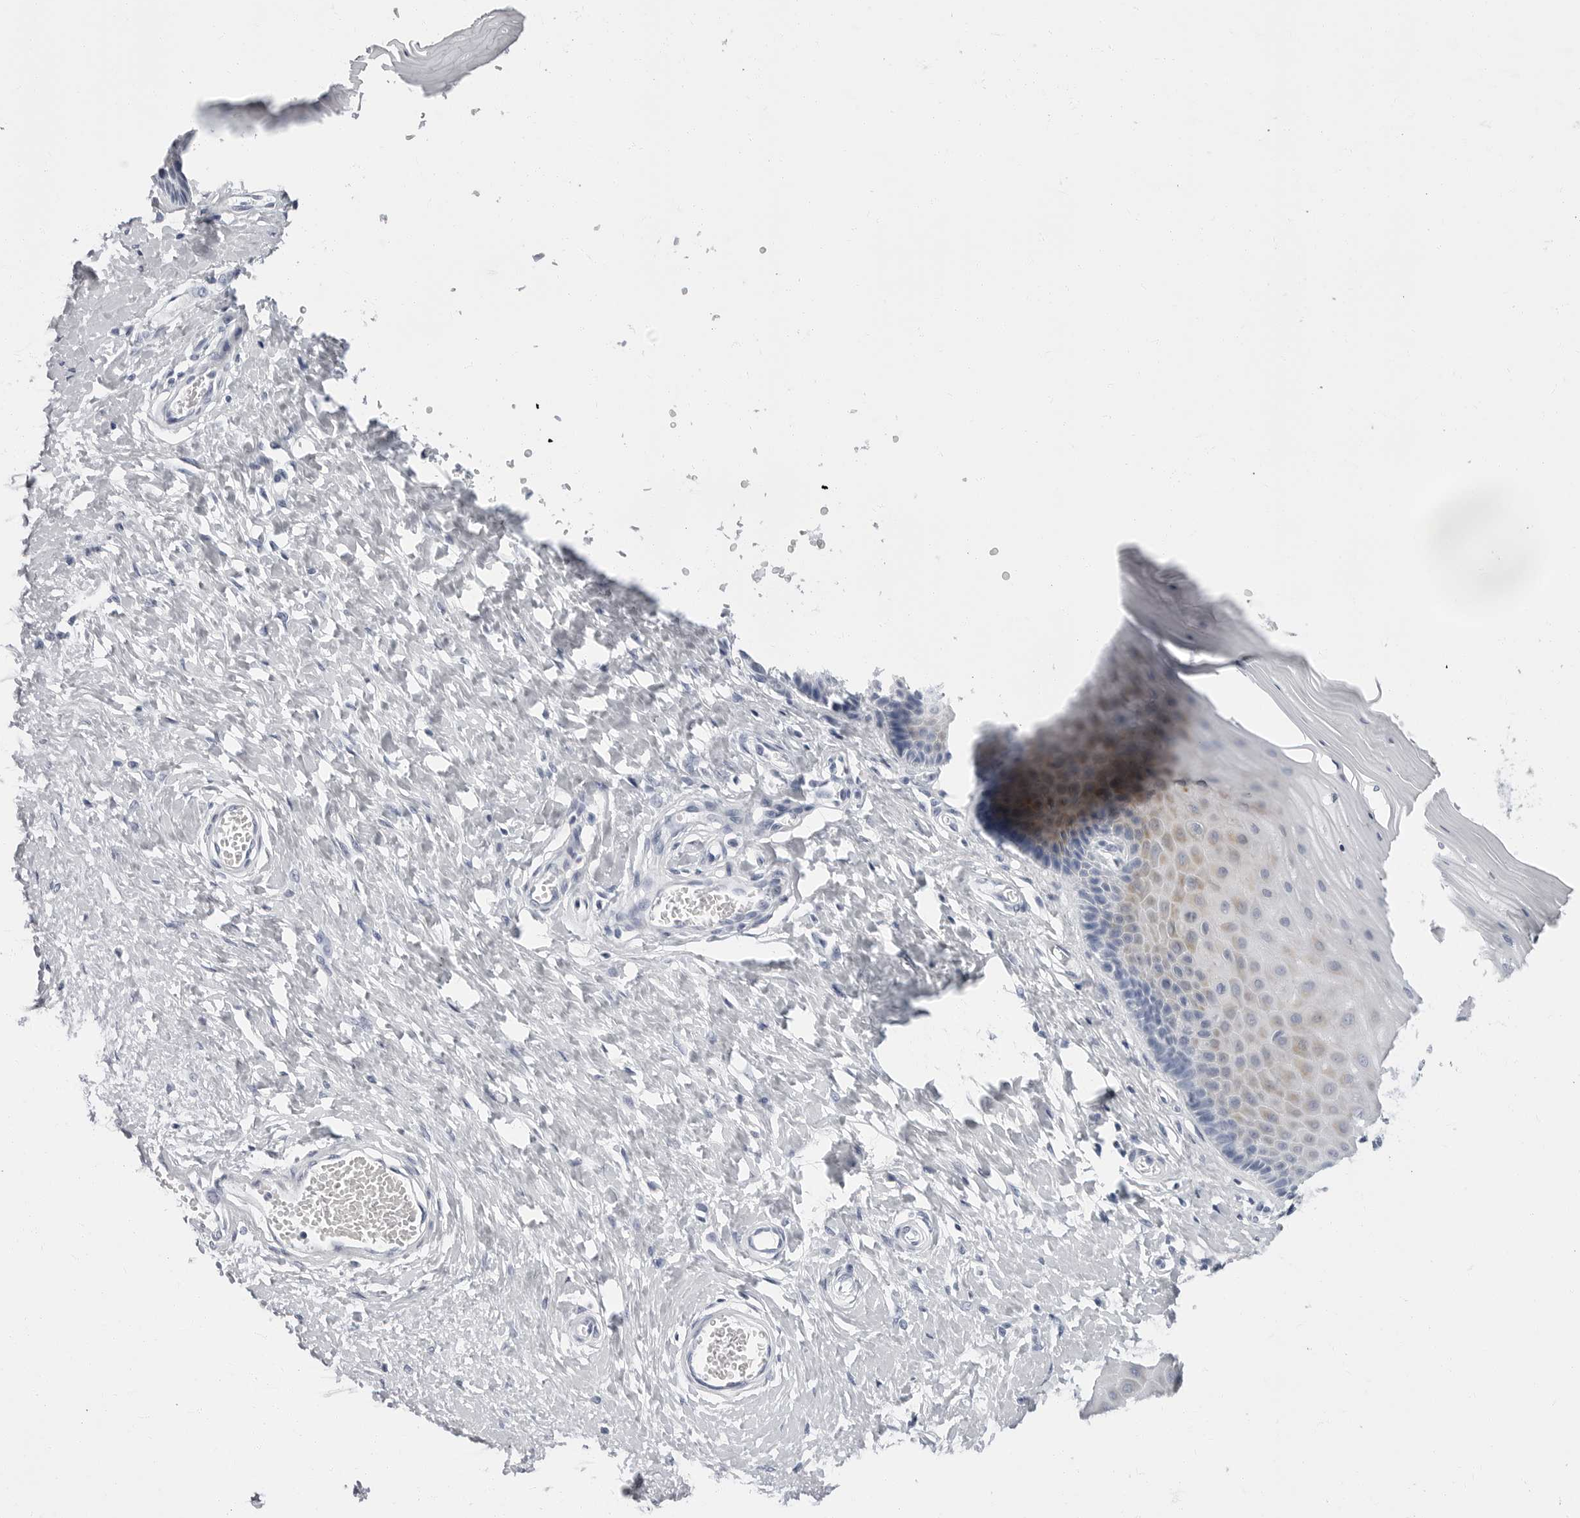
{"staining": {"intensity": "strong", "quantity": "<25%", "location": "cytoplasmic/membranous"}, "tissue": "cervix", "cell_type": "Glandular cells", "image_type": "normal", "snomed": [{"axis": "morphology", "description": "Normal tissue, NOS"}, {"axis": "topography", "description": "Cervix"}], "caption": "Benign cervix was stained to show a protein in brown. There is medium levels of strong cytoplasmic/membranous expression in approximately <25% of glandular cells. The staining is performed using DAB brown chromogen to label protein expression. The nuclei are counter-stained blue using hematoxylin.", "gene": "ERICH3", "patient": {"sex": "female", "age": 55}}